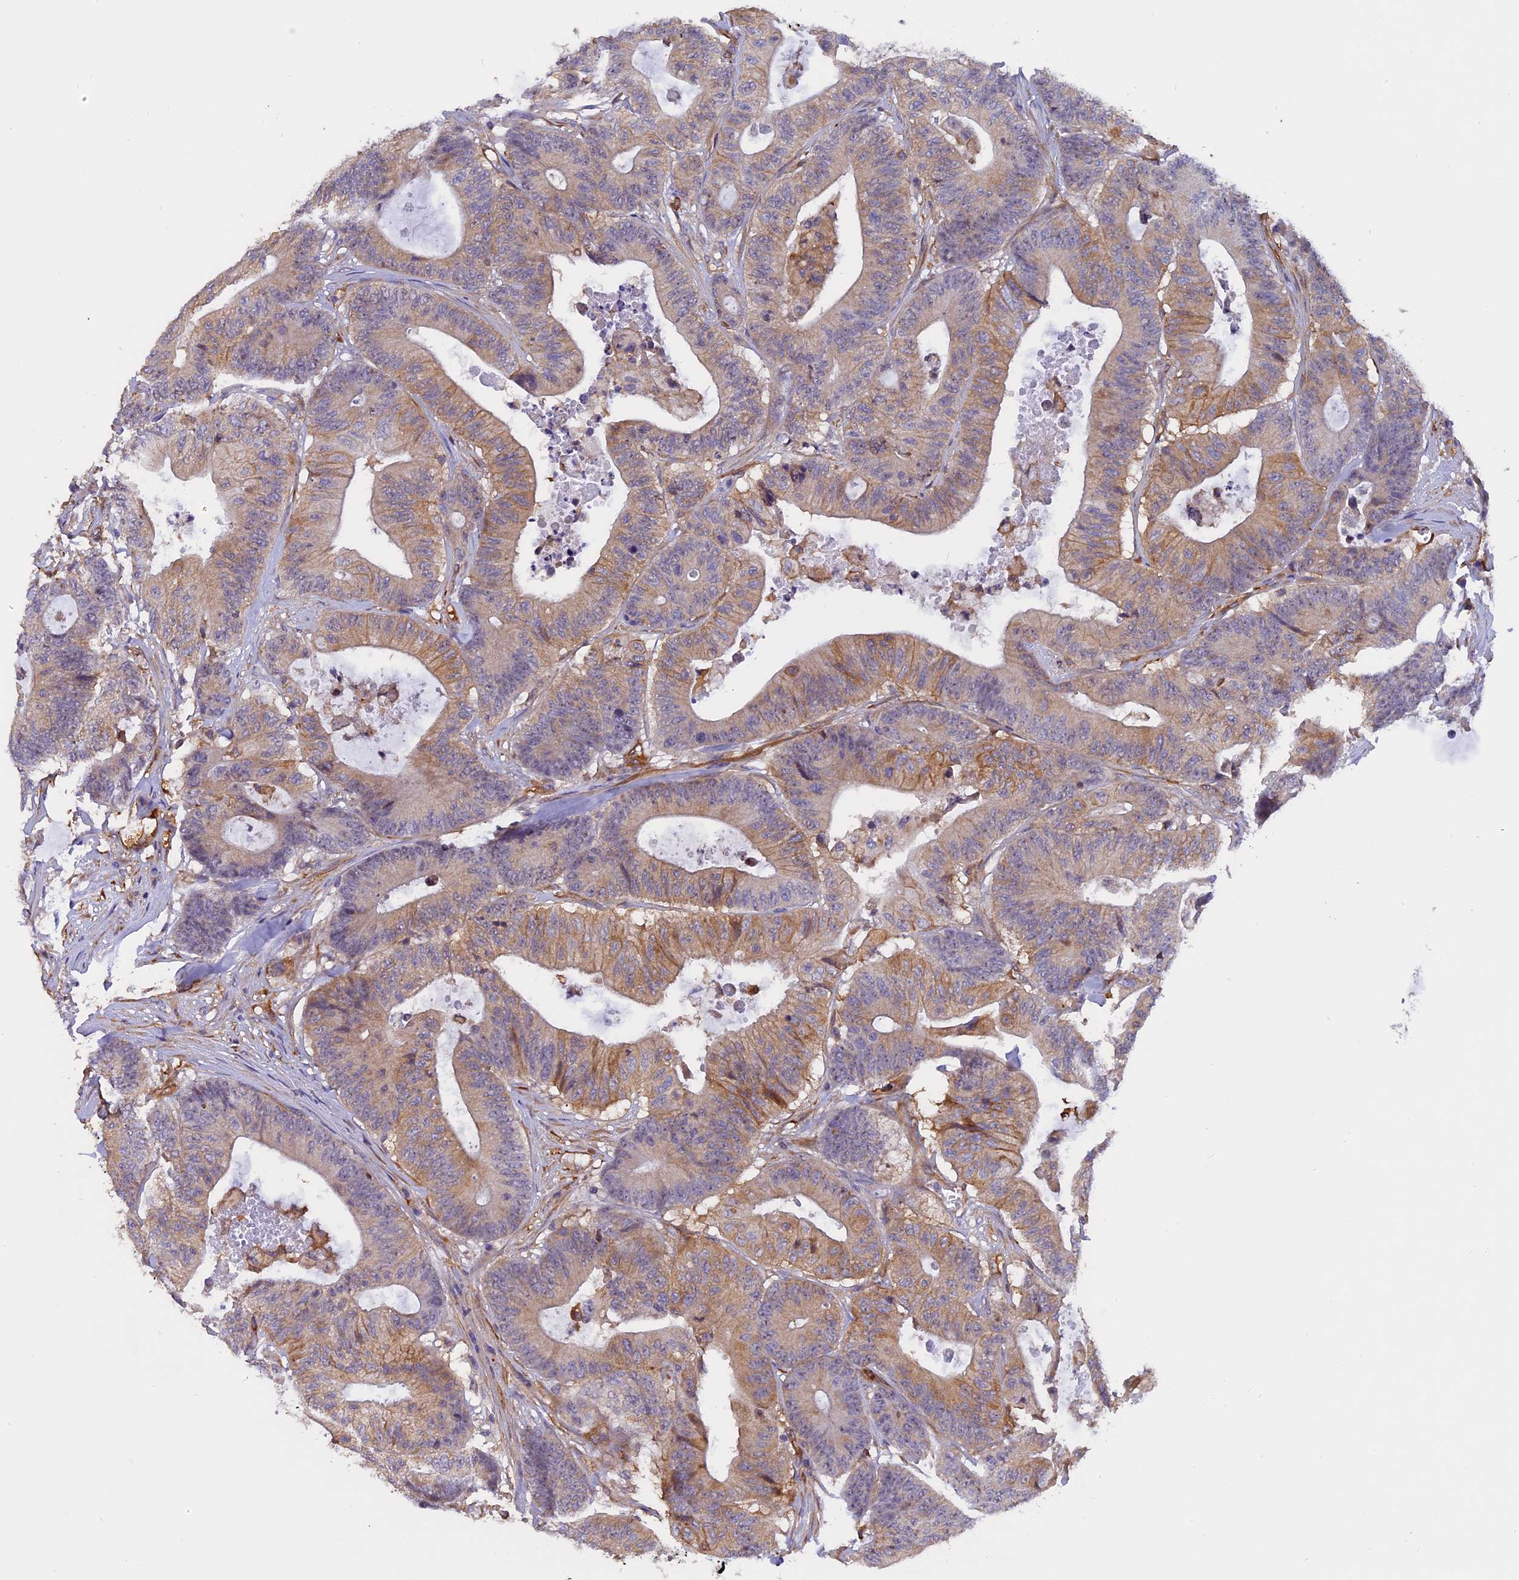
{"staining": {"intensity": "moderate", "quantity": "25%-75%", "location": "cytoplasmic/membranous"}, "tissue": "colorectal cancer", "cell_type": "Tumor cells", "image_type": "cancer", "snomed": [{"axis": "morphology", "description": "Adenocarcinoma, NOS"}, {"axis": "topography", "description": "Colon"}], "caption": "A histopathology image of colorectal cancer stained for a protein reveals moderate cytoplasmic/membranous brown staining in tumor cells. The protein of interest is stained brown, and the nuclei are stained in blue (DAB IHC with brightfield microscopy, high magnification).", "gene": "EHBP1L1", "patient": {"sex": "female", "age": 84}}